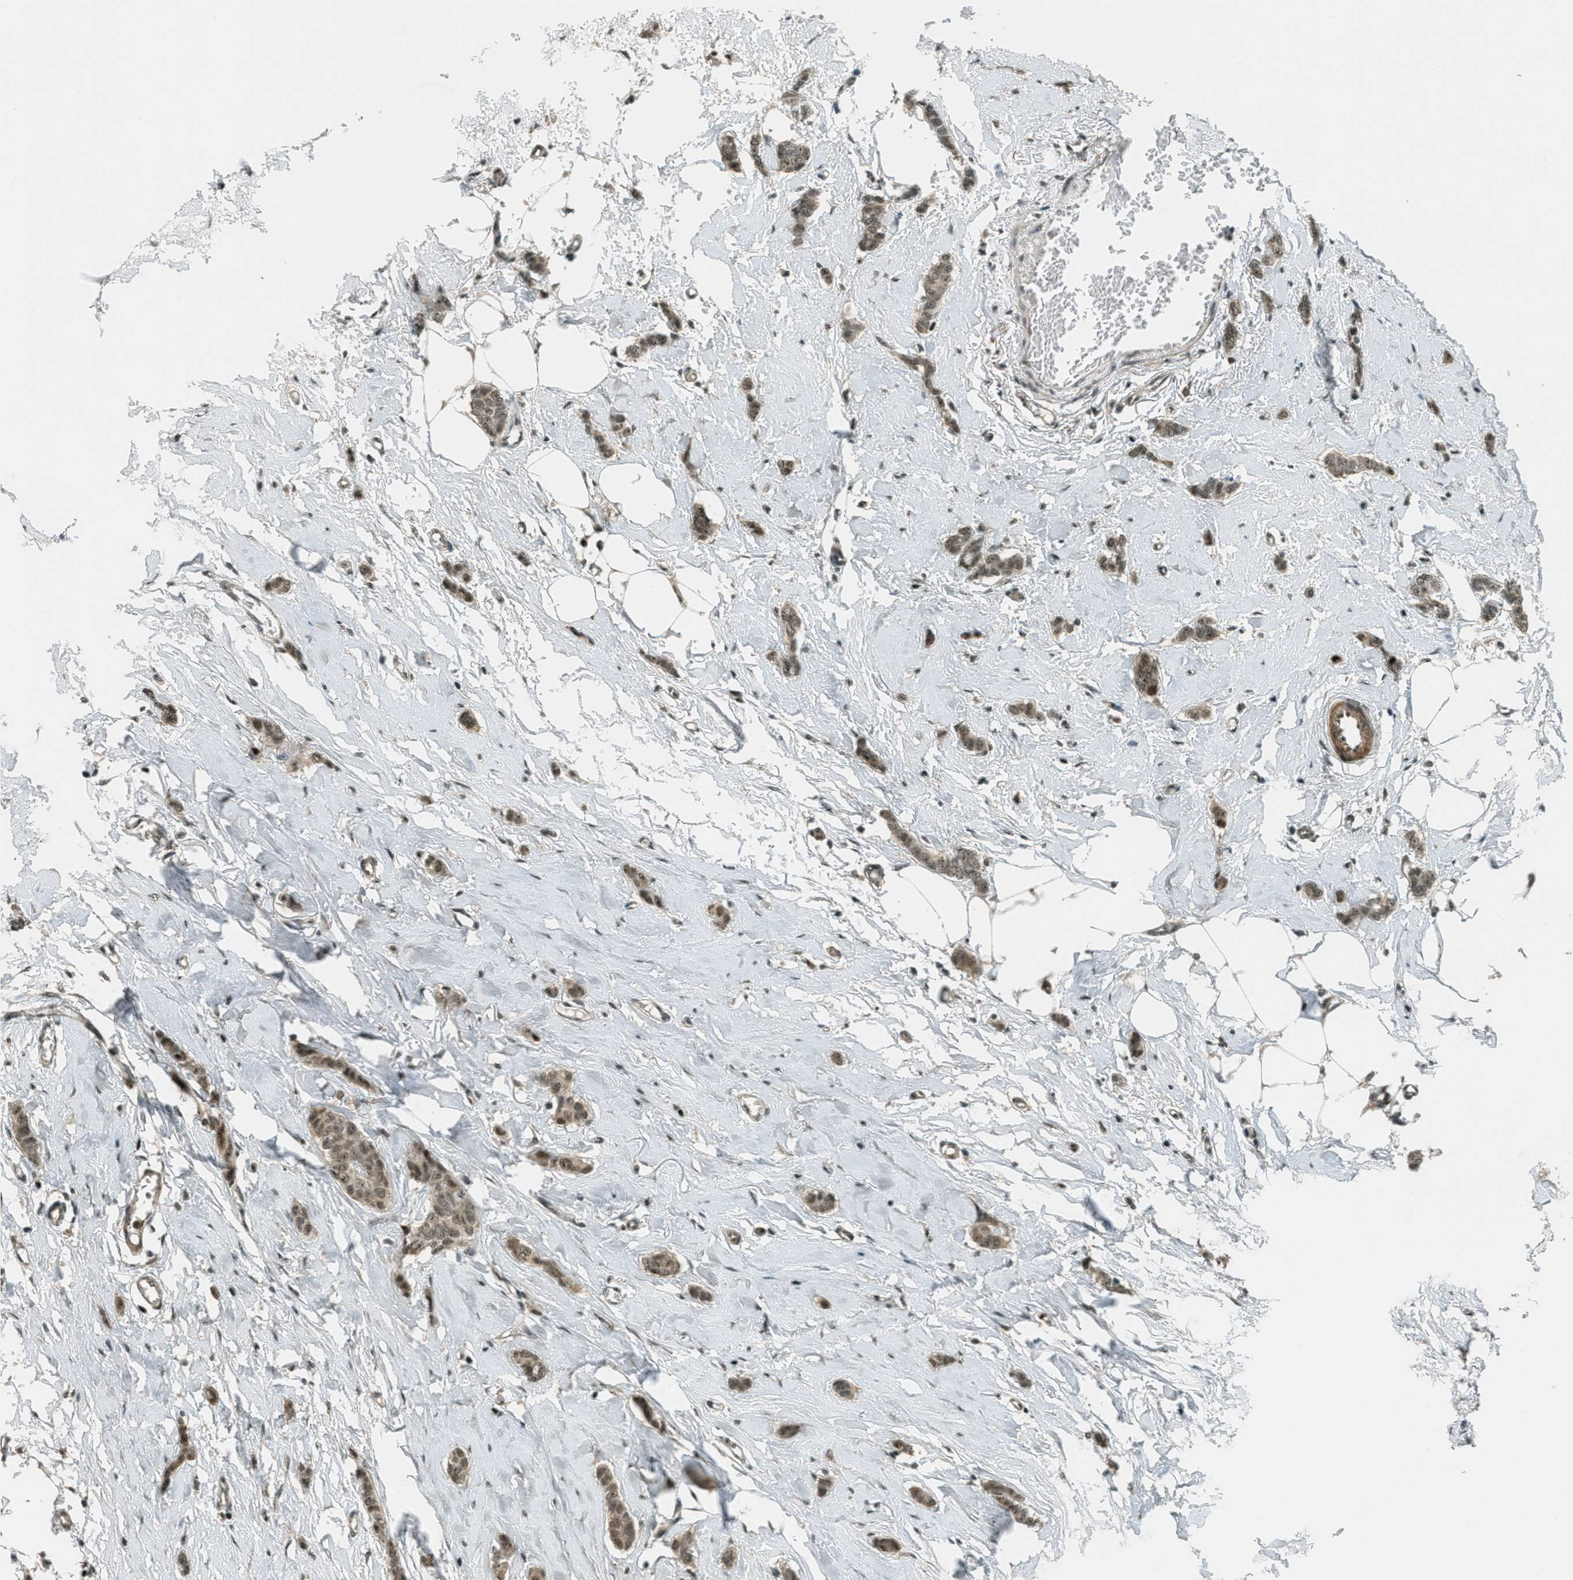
{"staining": {"intensity": "moderate", "quantity": ">75%", "location": "cytoplasmic/membranous,nuclear"}, "tissue": "breast cancer", "cell_type": "Tumor cells", "image_type": "cancer", "snomed": [{"axis": "morphology", "description": "Lobular carcinoma"}, {"axis": "topography", "description": "Skin"}, {"axis": "topography", "description": "Breast"}], "caption": "Brown immunohistochemical staining in human breast cancer demonstrates moderate cytoplasmic/membranous and nuclear staining in about >75% of tumor cells.", "gene": "FOXM1", "patient": {"sex": "female", "age": 46}}